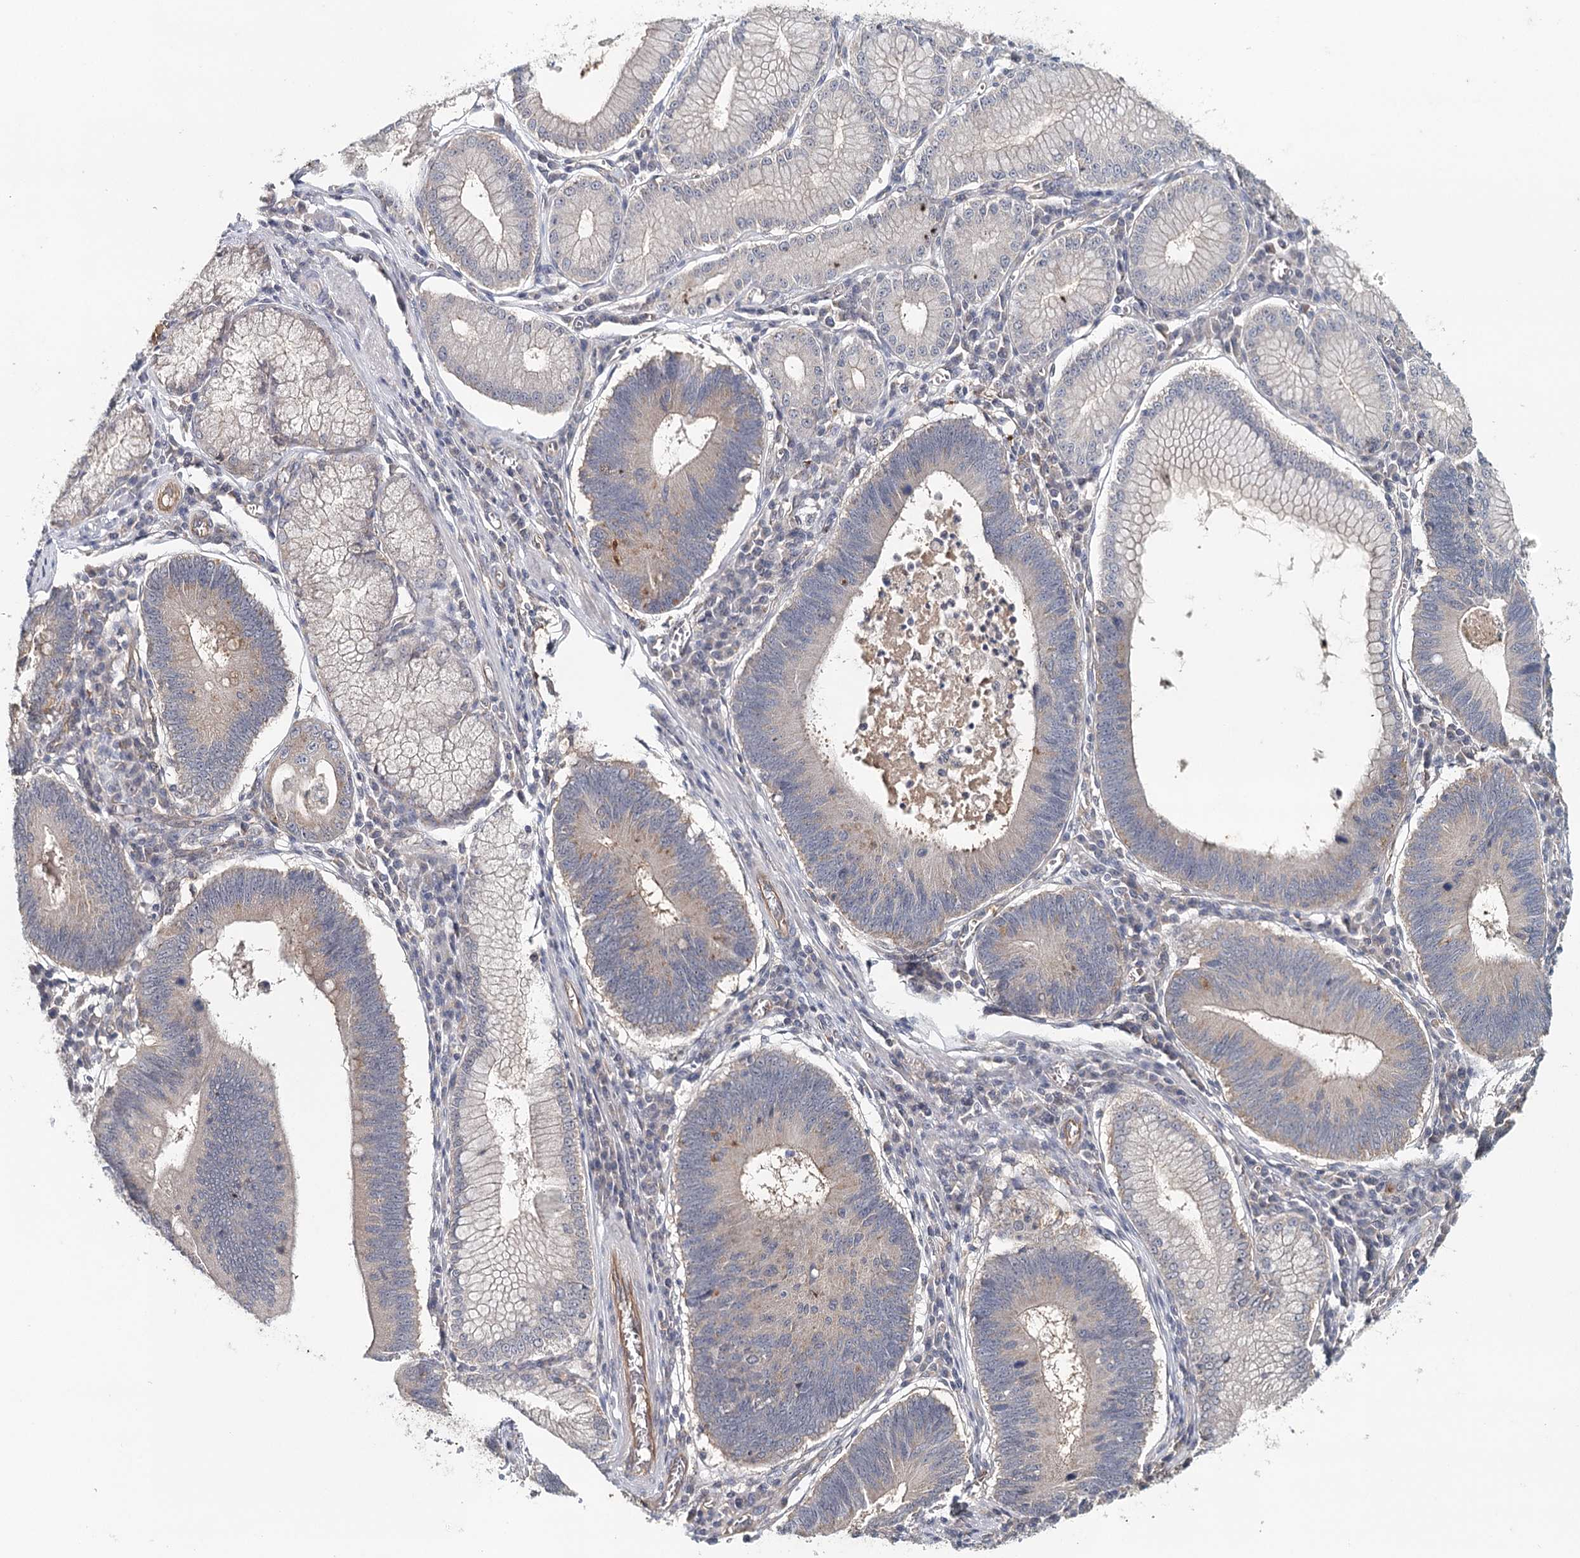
{"staining": {"intensity": "negative", "quantity": "none", "location": "none"}, "tissue": "stomach cancer", "cell_type": "Tumor cells", "image_type": "cancer", "snomed": [{"axis": "morphology", "description": "Adenocarcinoma, NOS"}, {"axis": "topography", "description": "Stomach"}], "caption": "A high-resolution photomicrograph shows immunohistochemistry staining of stomach cancer, which shows no significant expression in tumor cells. (Stains: DAB immunohistochemistry with hematoxylin counter stain, Microscopy: brightfield microscopy at high magnification).", "gene": "SYNPO", "patient": {"sex": "male", "age": 59}}